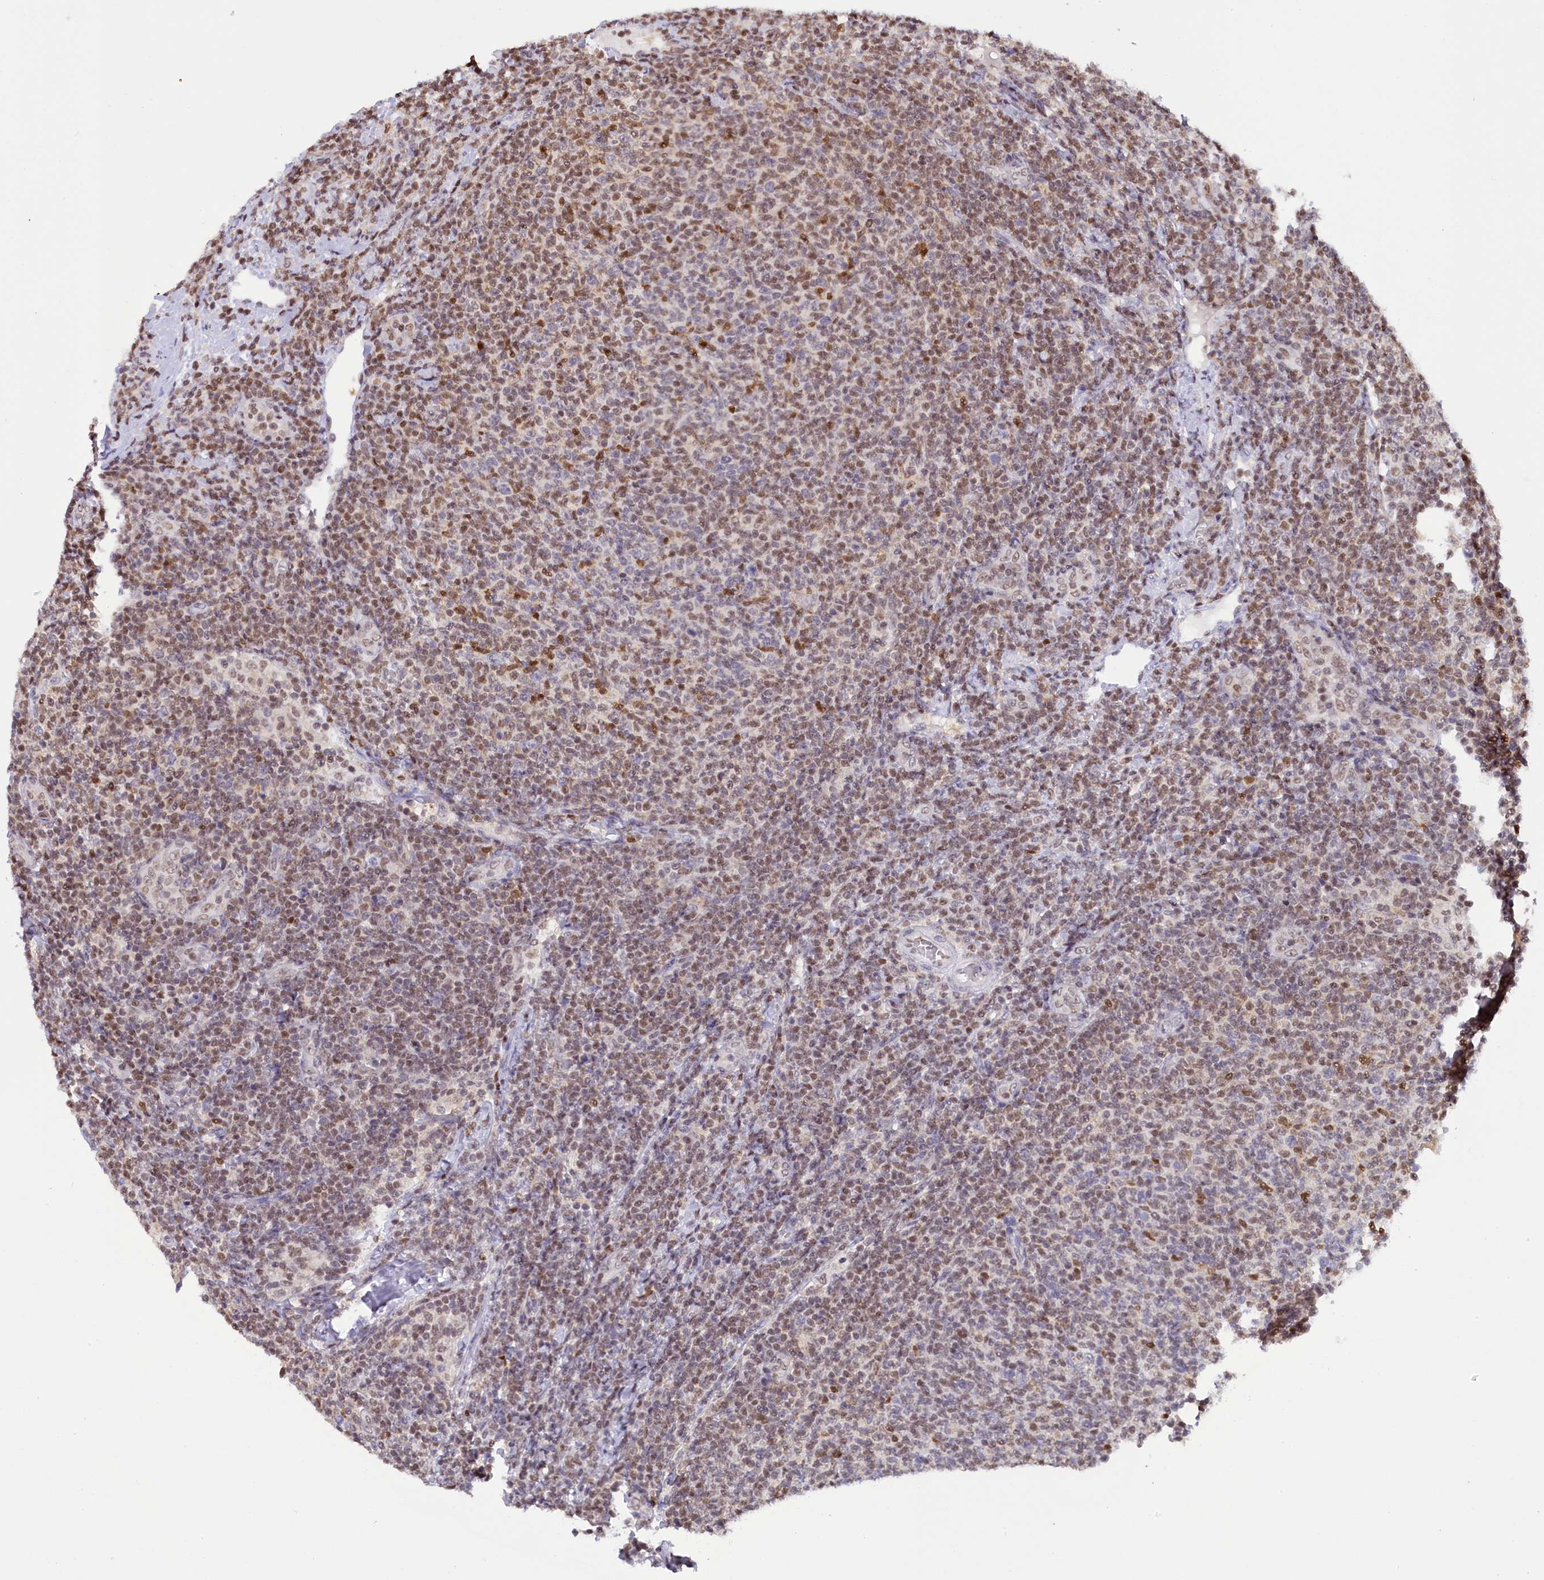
{"staining": {"intensity": "moderate", "quantity": "25%-75%", "location": "nuclear"}, "tissue": "lymphoma", "cell_type": "Tumor cells", "image_type": "cancer", "snomed": [{"axis": "morphology", "description": "Malignant lymphoma, non-Hodgkin's type, Low grade"}, {"axis": "topography", "description": "Lymph node"}], "caption": "Immunohistochemistry of malignant lymphoma, non-Hodgkin's type (low-grade) shows medium levels of moderate nuclear positivity in about 25%-75% of tumor cells.", "gene": "IZUMO2", "patient": {"sex": "male", "age": 66}}